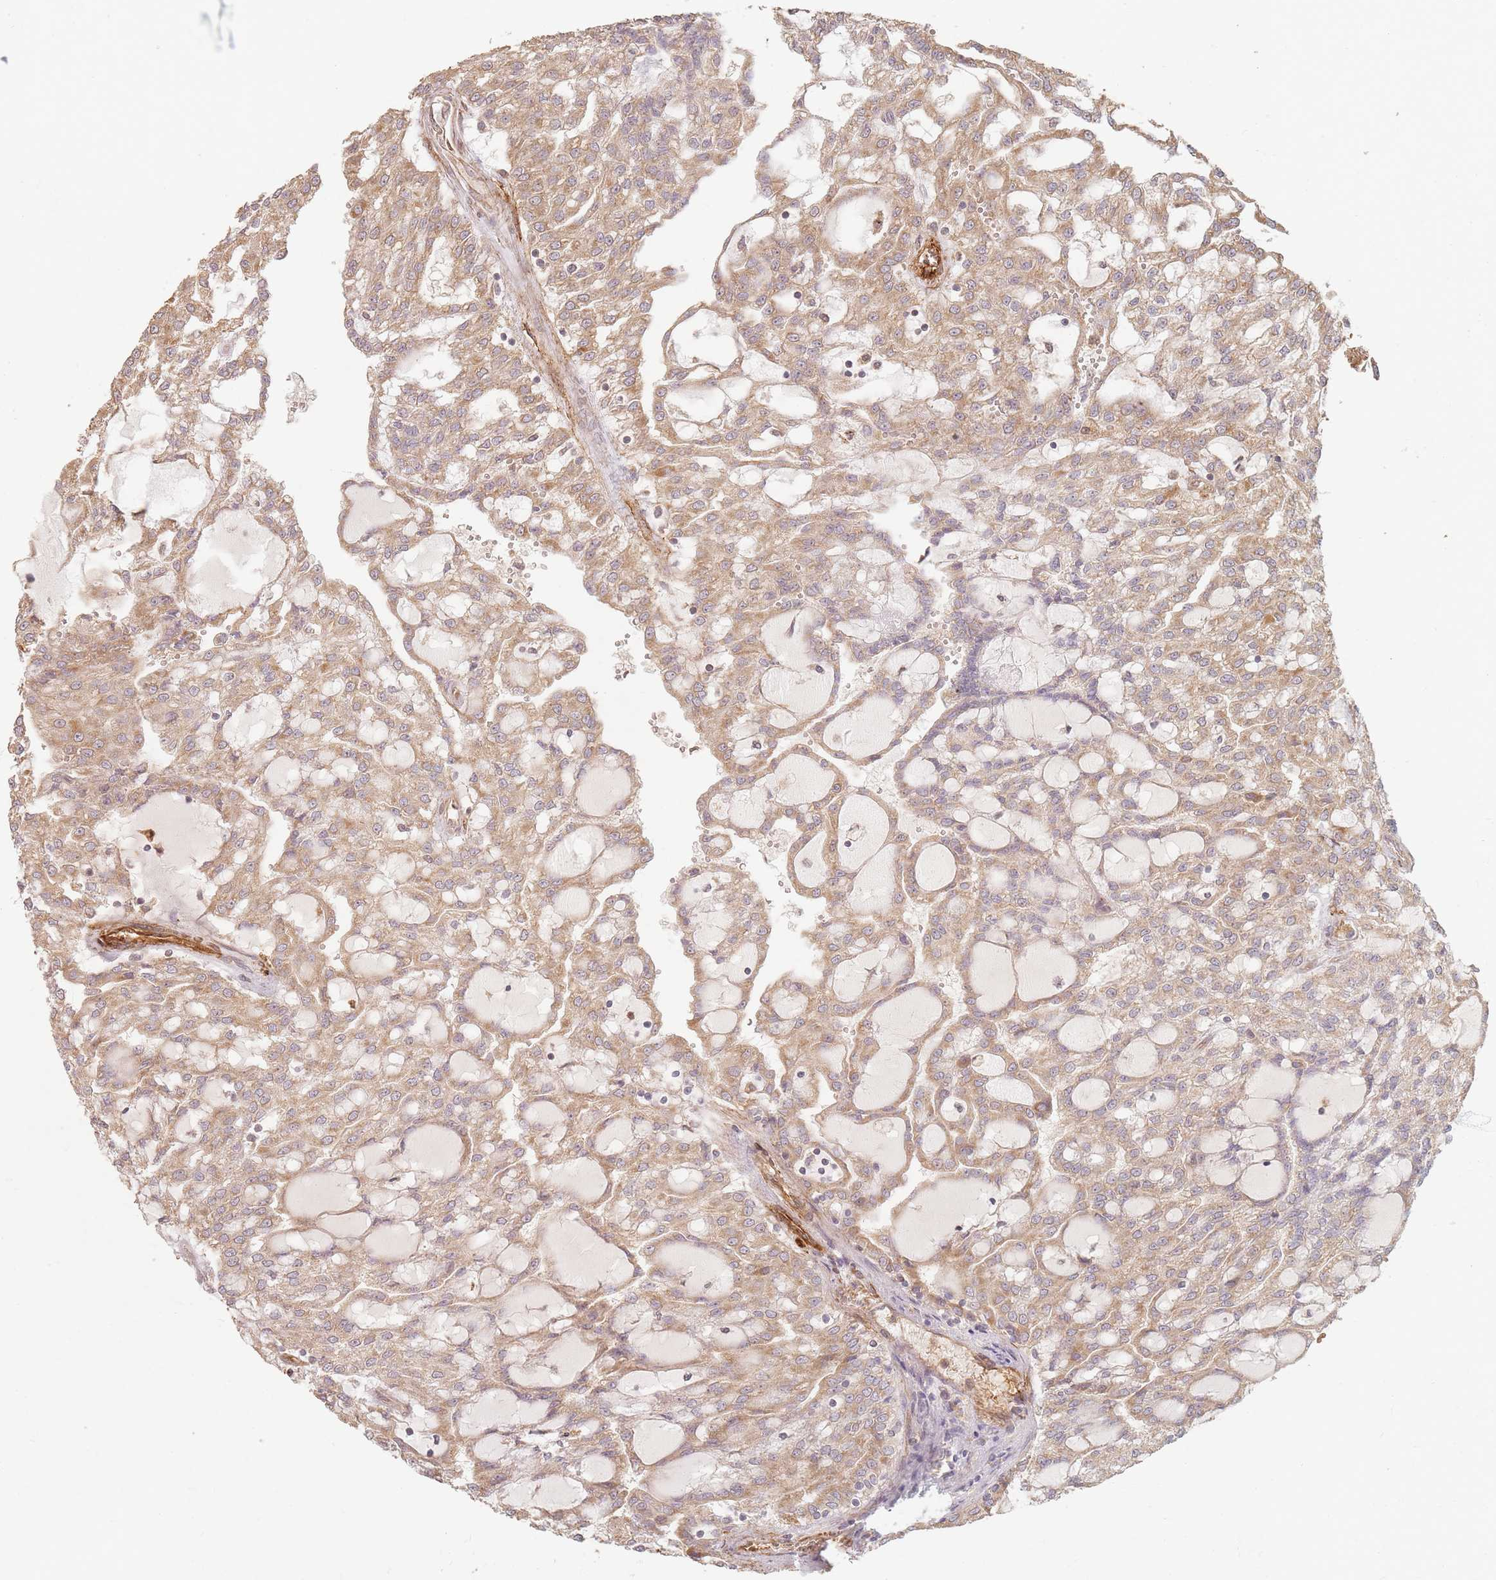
{"staining": {"intensity": "weak", "quantity": ">75%", "location": "cytoplasmic/membranous"}, "tissue": "renal cancer", "cell_type": "Tumor cells", "image_type": "cancer", "snomed": [{"axis": "morphology", "description": "Adenocarcinoma, NOS"}, {"axis": "topography", "description": "Kidney"}], "caption": "Renal adenocarcinoma stained for a protein displays weak cytoplasmic/membranous positivity in tumor cells. (DAB IHC with brightfield microscopy, high magnification).", "gene": "MRPS6", "patient": {"sex": "male", "age": 63}}